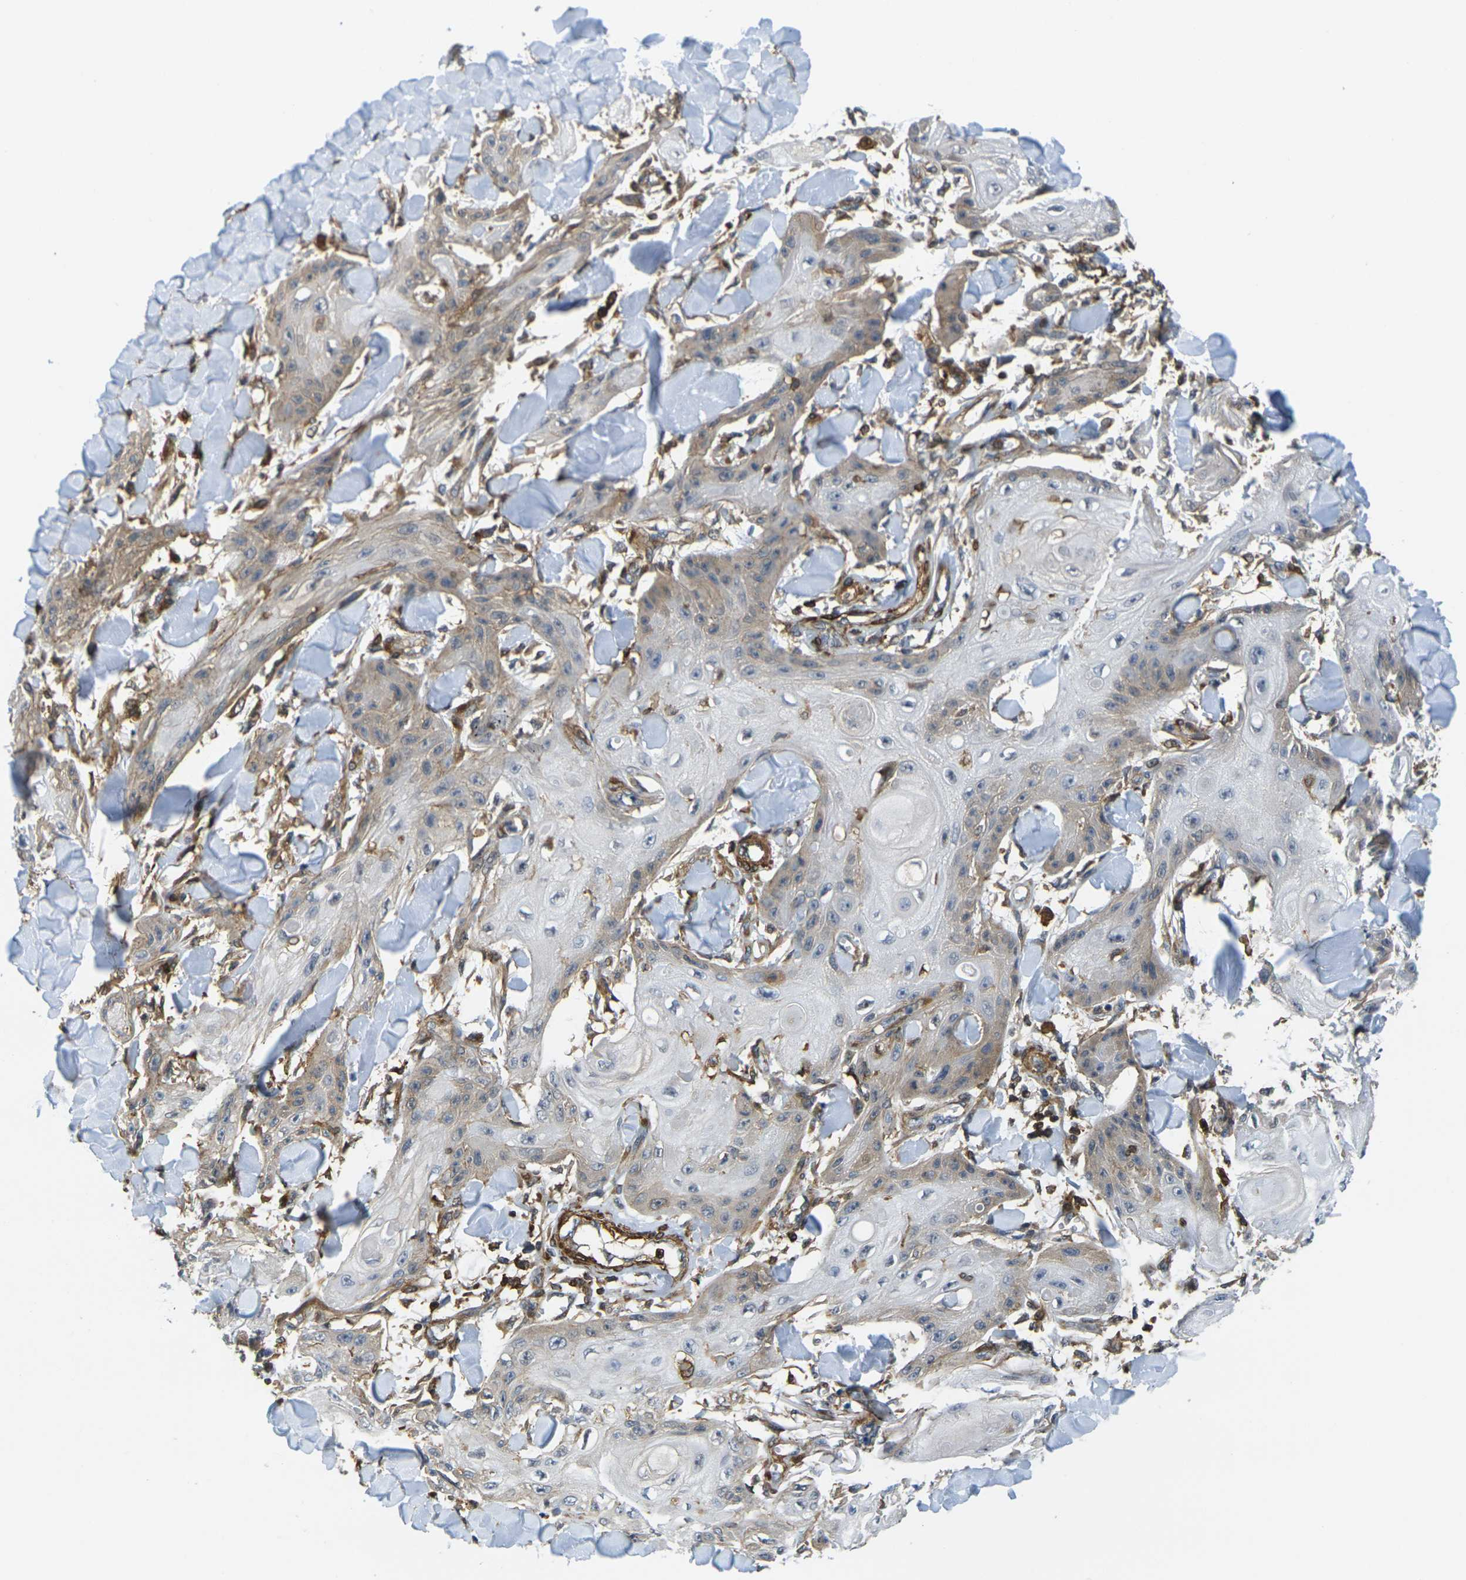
{"staining": {"intensity": "weak", "quantity": "25%-75%", "location": "cytoplasmic/membranous"}, "tissue": "skin cancer", "cell_type": "Tumor cells", "image_type": "cancer", "snomed": [{"axis": "morphology", "description": "Squamous cell carcinoma, NOS"}, {"axis": "topography", "description": "Skin"}], "caption": "Immunohistochemistry (IHC) of squamous cell carcinoma (skin) reveals low levels of weak cytoplasmic/membranous positivity in approximately 25%-75% of tumor cells. The protein of interest is stained brown, and the nuclei are stained in blue (DAB (3,3'-diaminobenzidine) IHC with brightfield microscopy, high magnification).", "gene": "LASP1", "patient": {"sex": "male", "age": 74}}